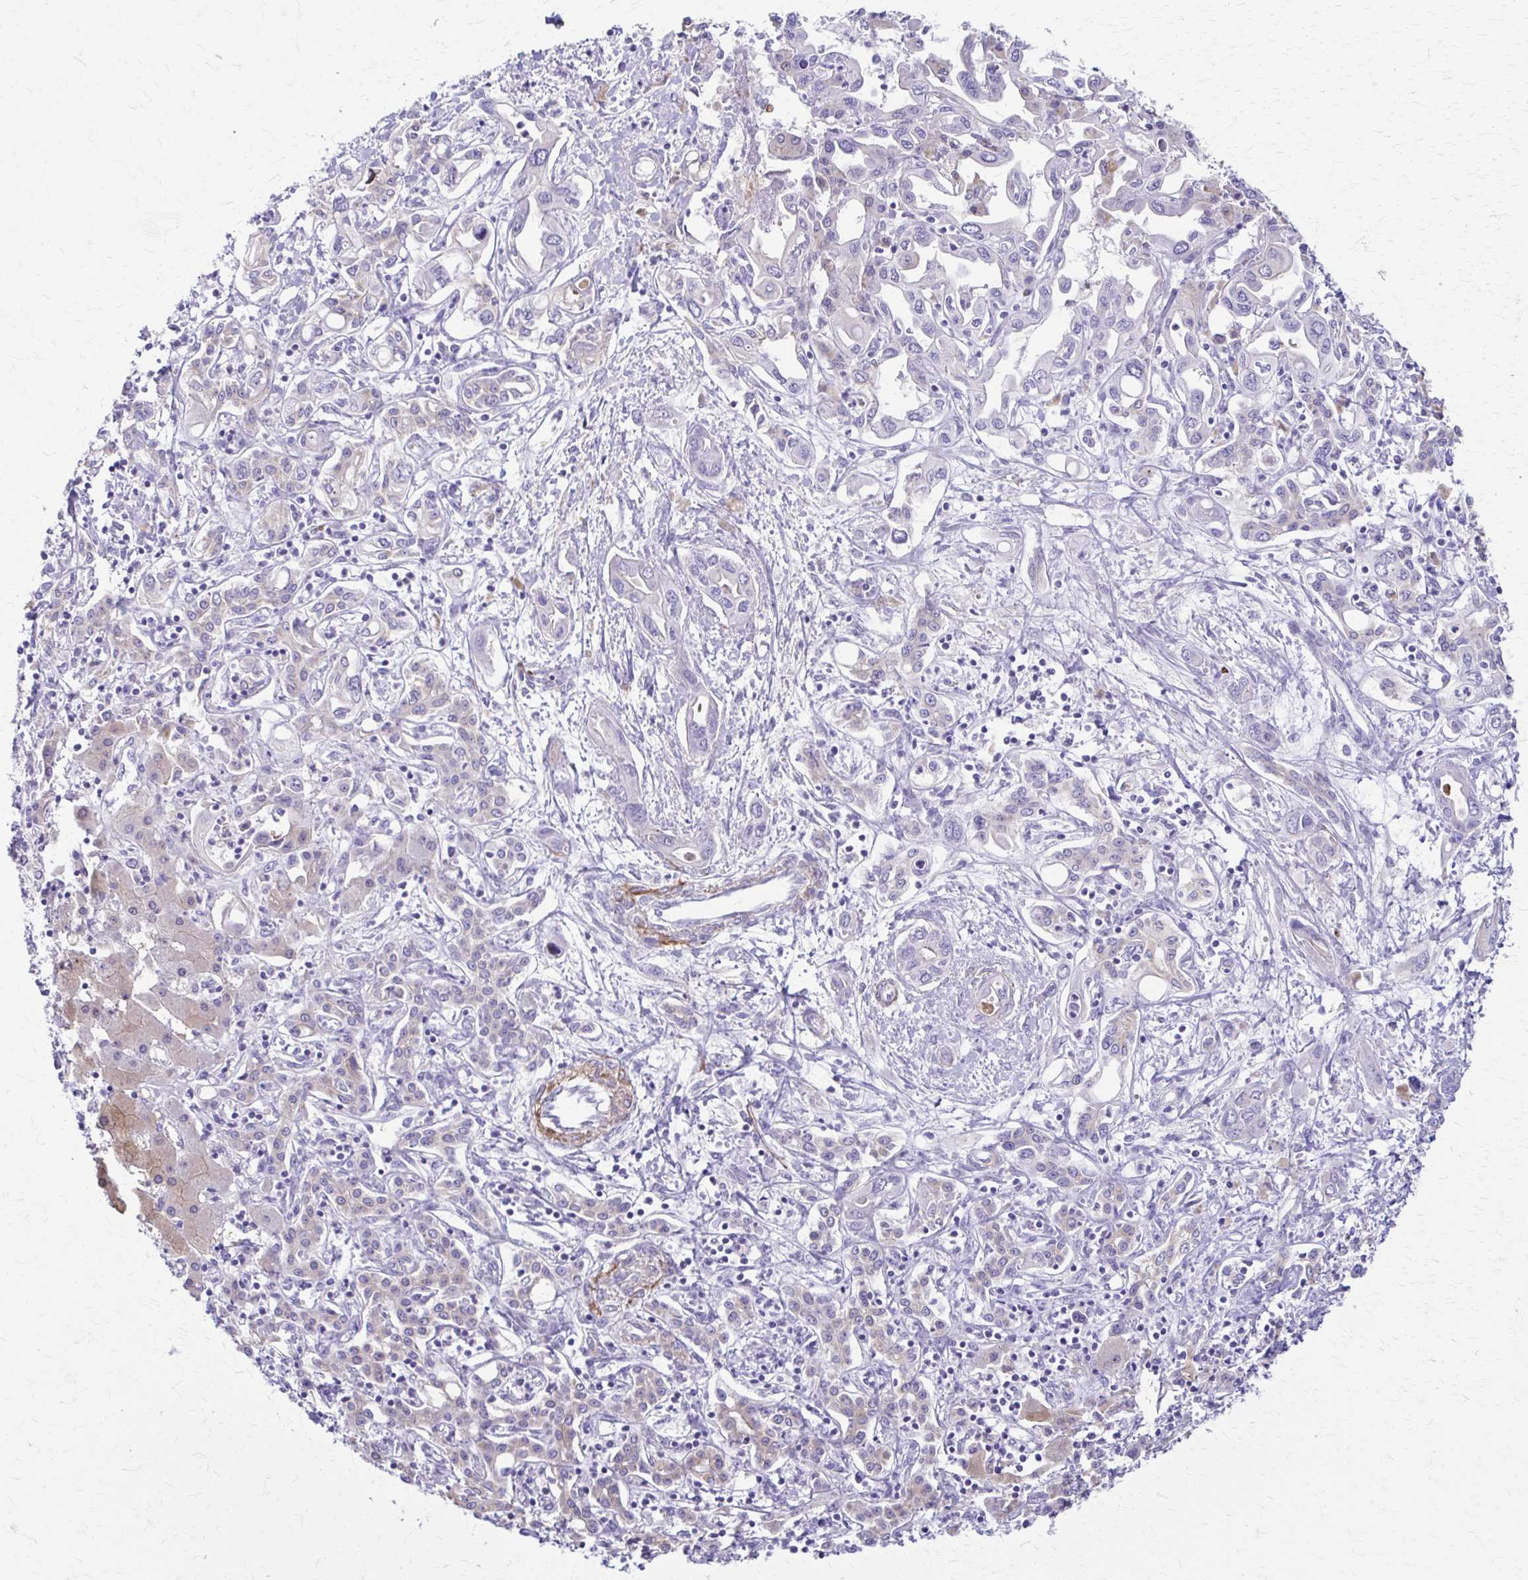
{"staining": {"intensity": "negative", "quantity": "none", "location": "none"}, "tissue": "liver cancer", "cell_type": "Tumor cells", "image_type": "cancer", "snomed": [{"axis": "morphology", "description": "Cholangiocarcinoma"}, {"axis": "topography", "description": "Liver"}], "caption": "Liver cholangiocarcinoma was stained to show a protein in brown. There is no significant staining in tumor cells.", "gene": "DSP", "patient": {"sex": "female", "age": 64}}